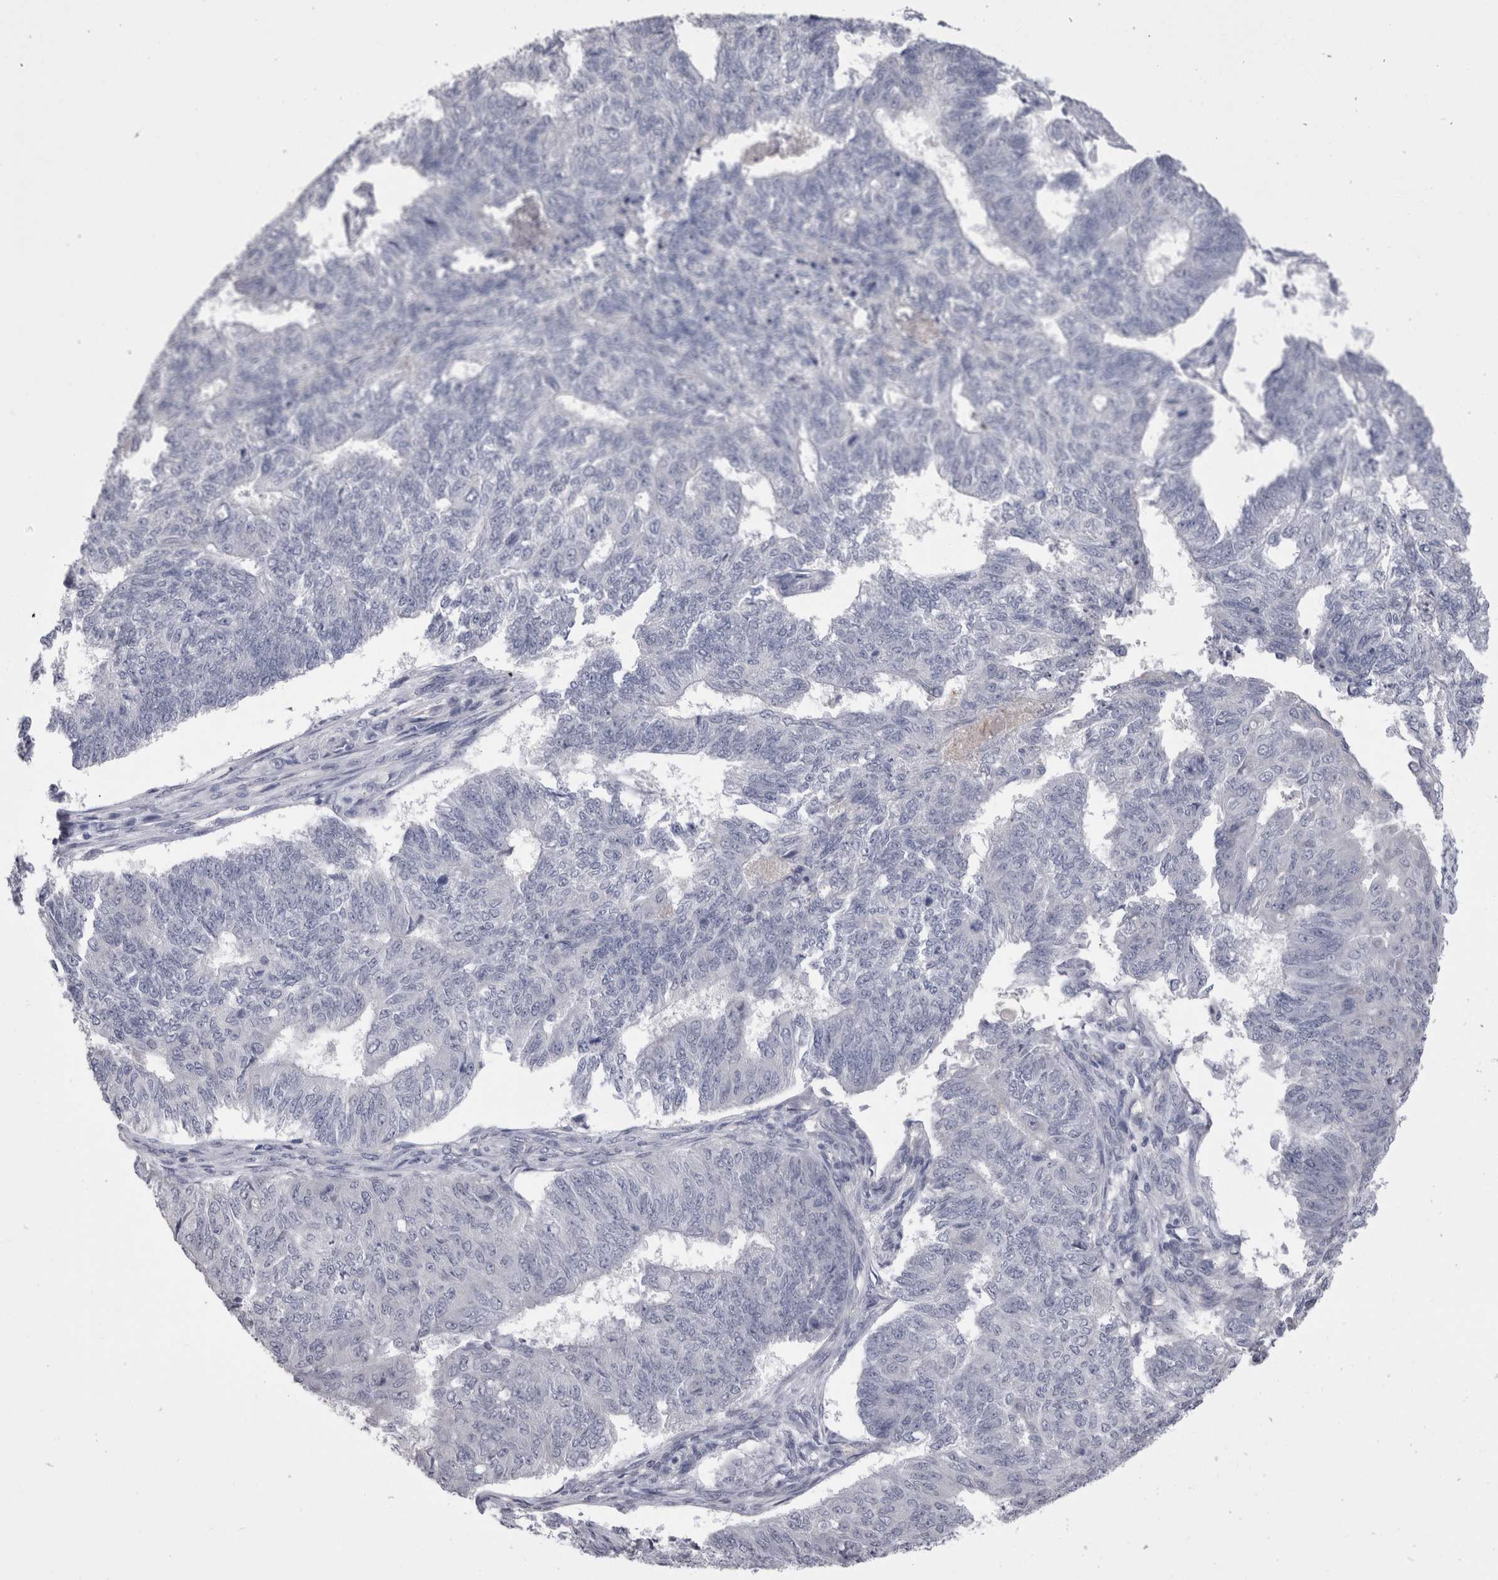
{"staining": {"intensity": "negative", "quantity": "none", "location": "none"}, "tissue": "endometrial cancer", "cell_type": "Tumor cells", "image_type": "cancer", "snomed": [{"axis": "morphology", "description": "Adenocarcinoma, NOS"}, {"axis": "topography", "description": "Endometrium"}], "caption": "Endometrial adenocarcinoma stained for a protein using immunohistochemistry demonstrates no expression tumor cells.", "gene": "CDHR5", "patient": {"sex": "female", "age": 32}}